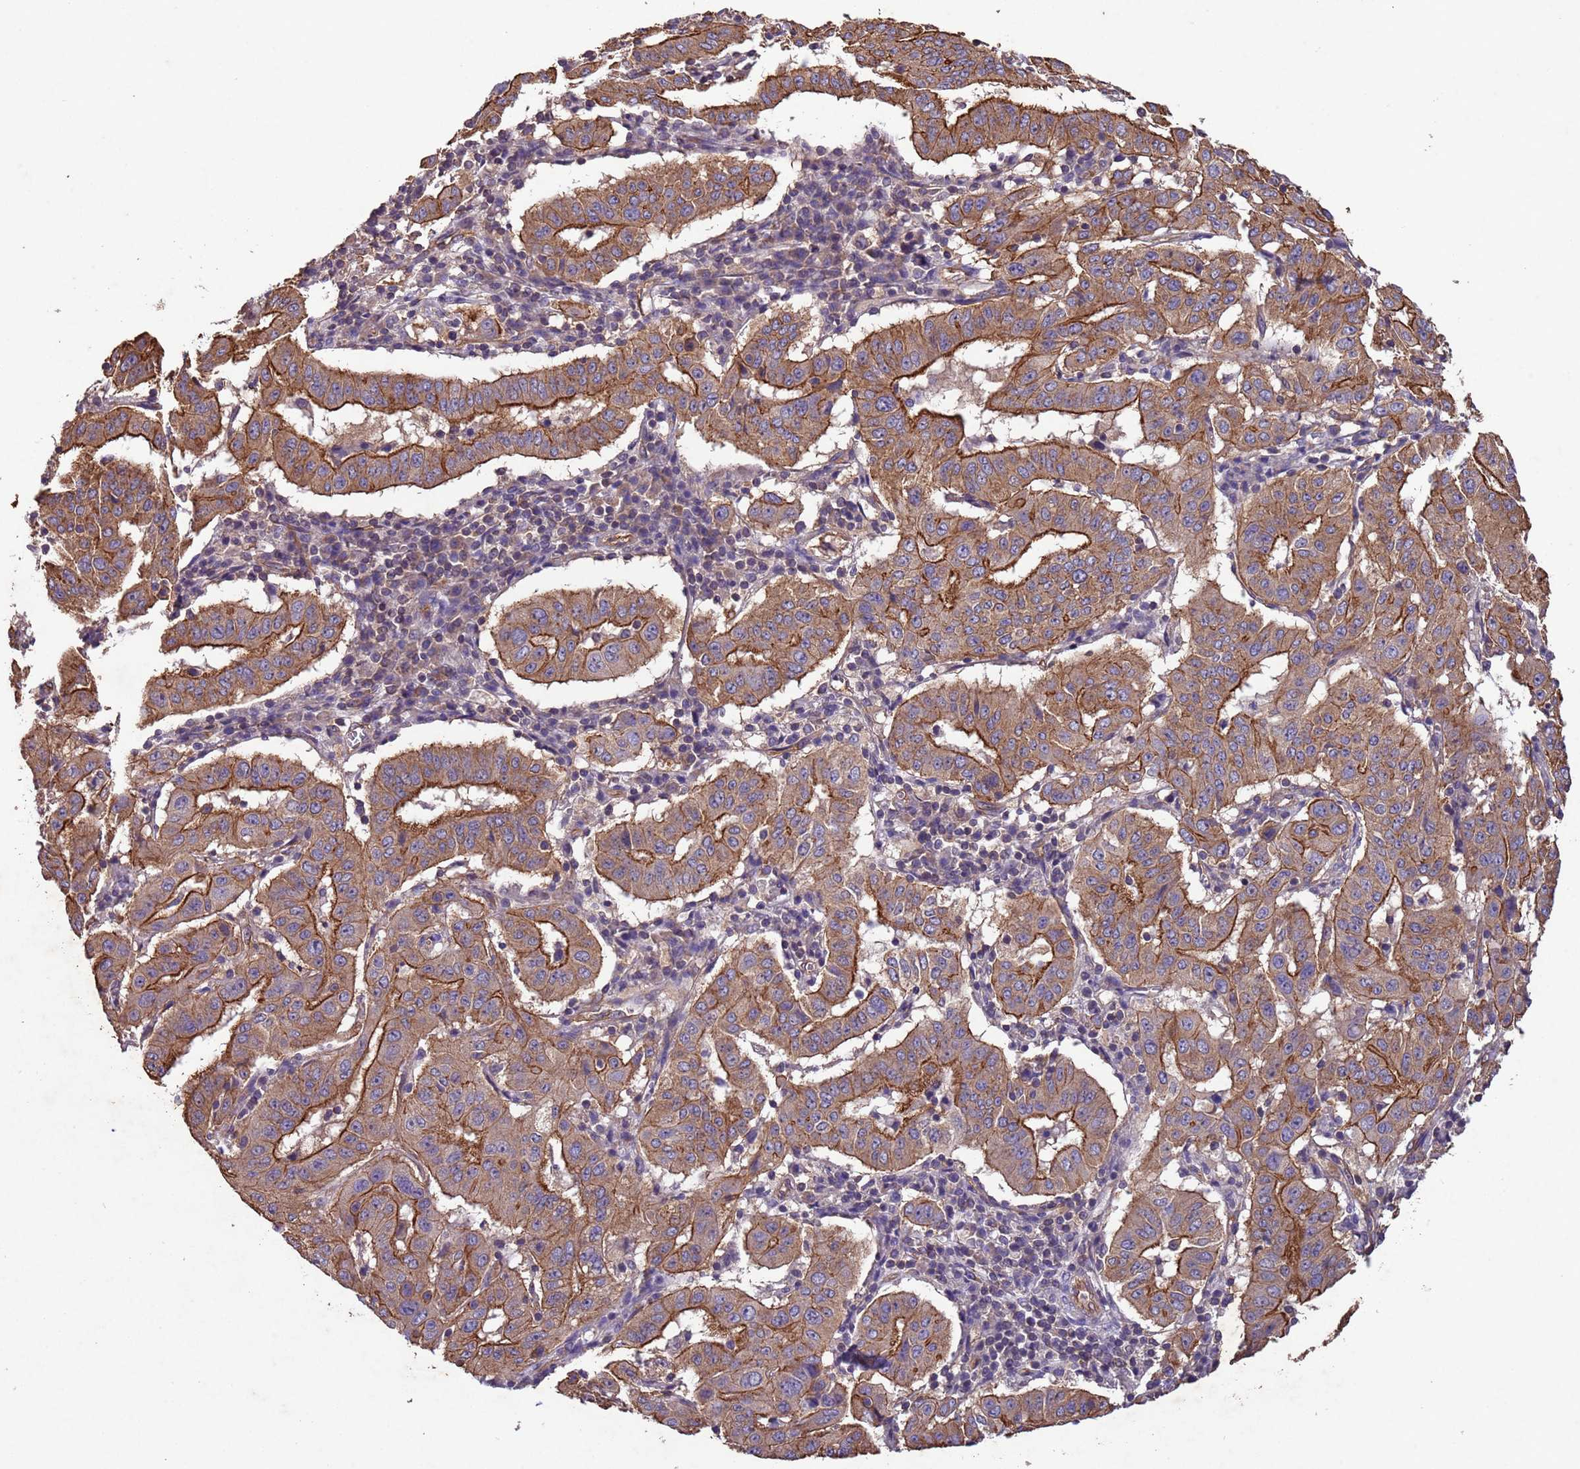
{"staining": {"intensity": "moderate", "quantity": ">75%", "location": "cytoplasmic/membranous"}, "tissue": "pancreatic cancer", "cell_type": "Tumor cells", "image_type": "cancer", "snomed": [{"axis": "morphology", "description": "Adenocarcinoma, NOS"}, {"axis": "topography", "description": "Pancreas"}], "caption": "Protein expression analysis of human pancreatic cancer reveals moderate cytoplasmic/membranous staining in approximately >75% of tumor cells.", "gene": "MTX3", "patient": {"sex": "male", "age": 63}}